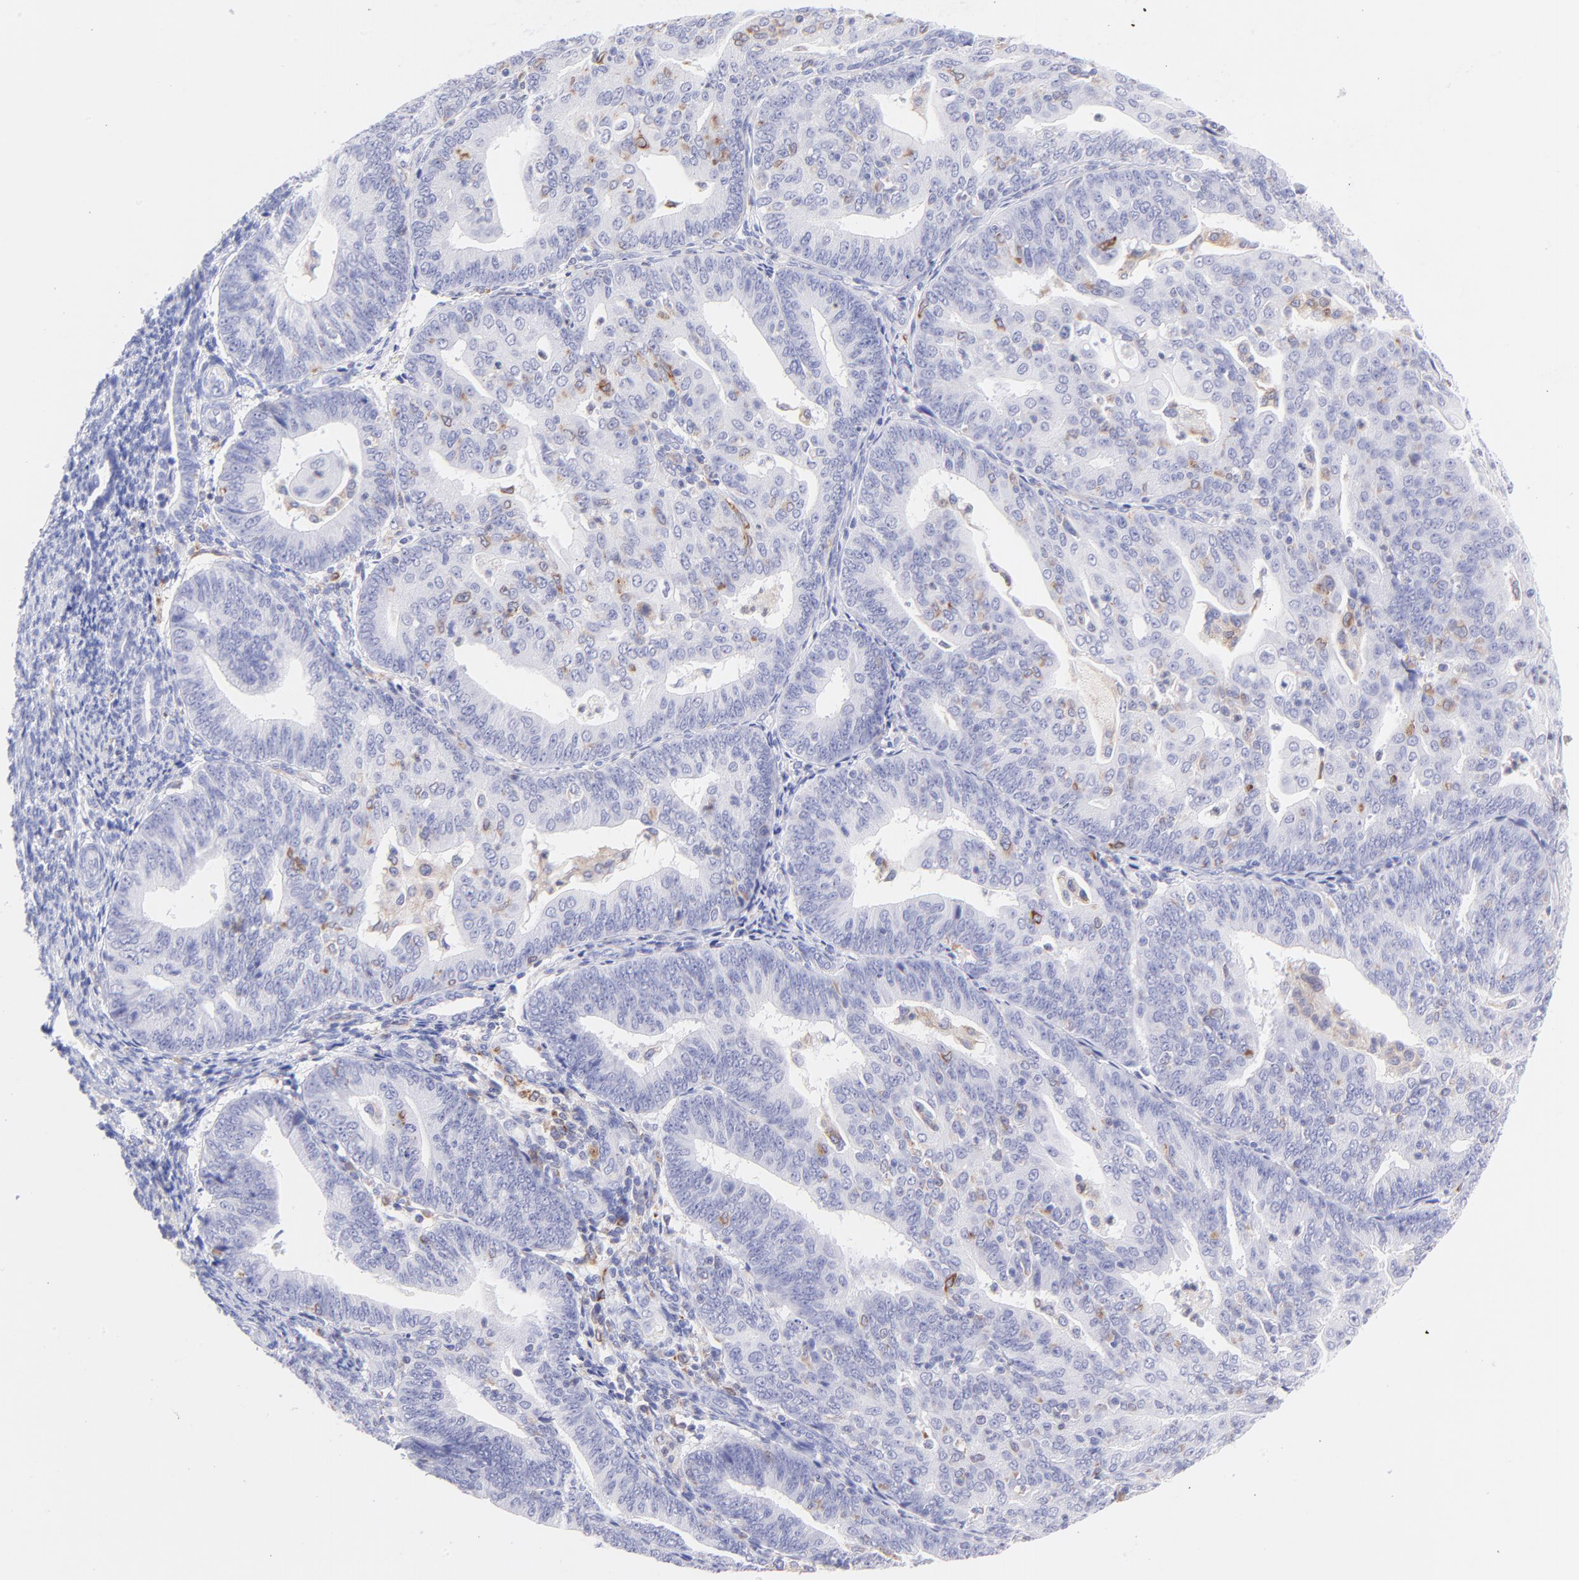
{"staining": {"intensity": "moderate", "quantity": "<25%", "location": "cytoplasmic/membranous"}, "tissue": "endometrial cancer", "cell_type": "Tumor cells", "image_type": "cancer", "snomed": [{"axis": "morphology", "description": "Adenocarcinoma, NOS"}, {"axis": "topography", "description": "Endometrium"}], "caption": "Brown immunohistochemical staining in endometrial cancer (adenocarcinoma) displays moderate cytoplasmic/membranous expression in approximately <25% of tumor cells. Using DAB (brown) and hematoxylin (blue) stains, captured at high magnification using brightfield microscopy.", "gene": "IRAG2", "patient": {"sex": "female", "age": 56}}